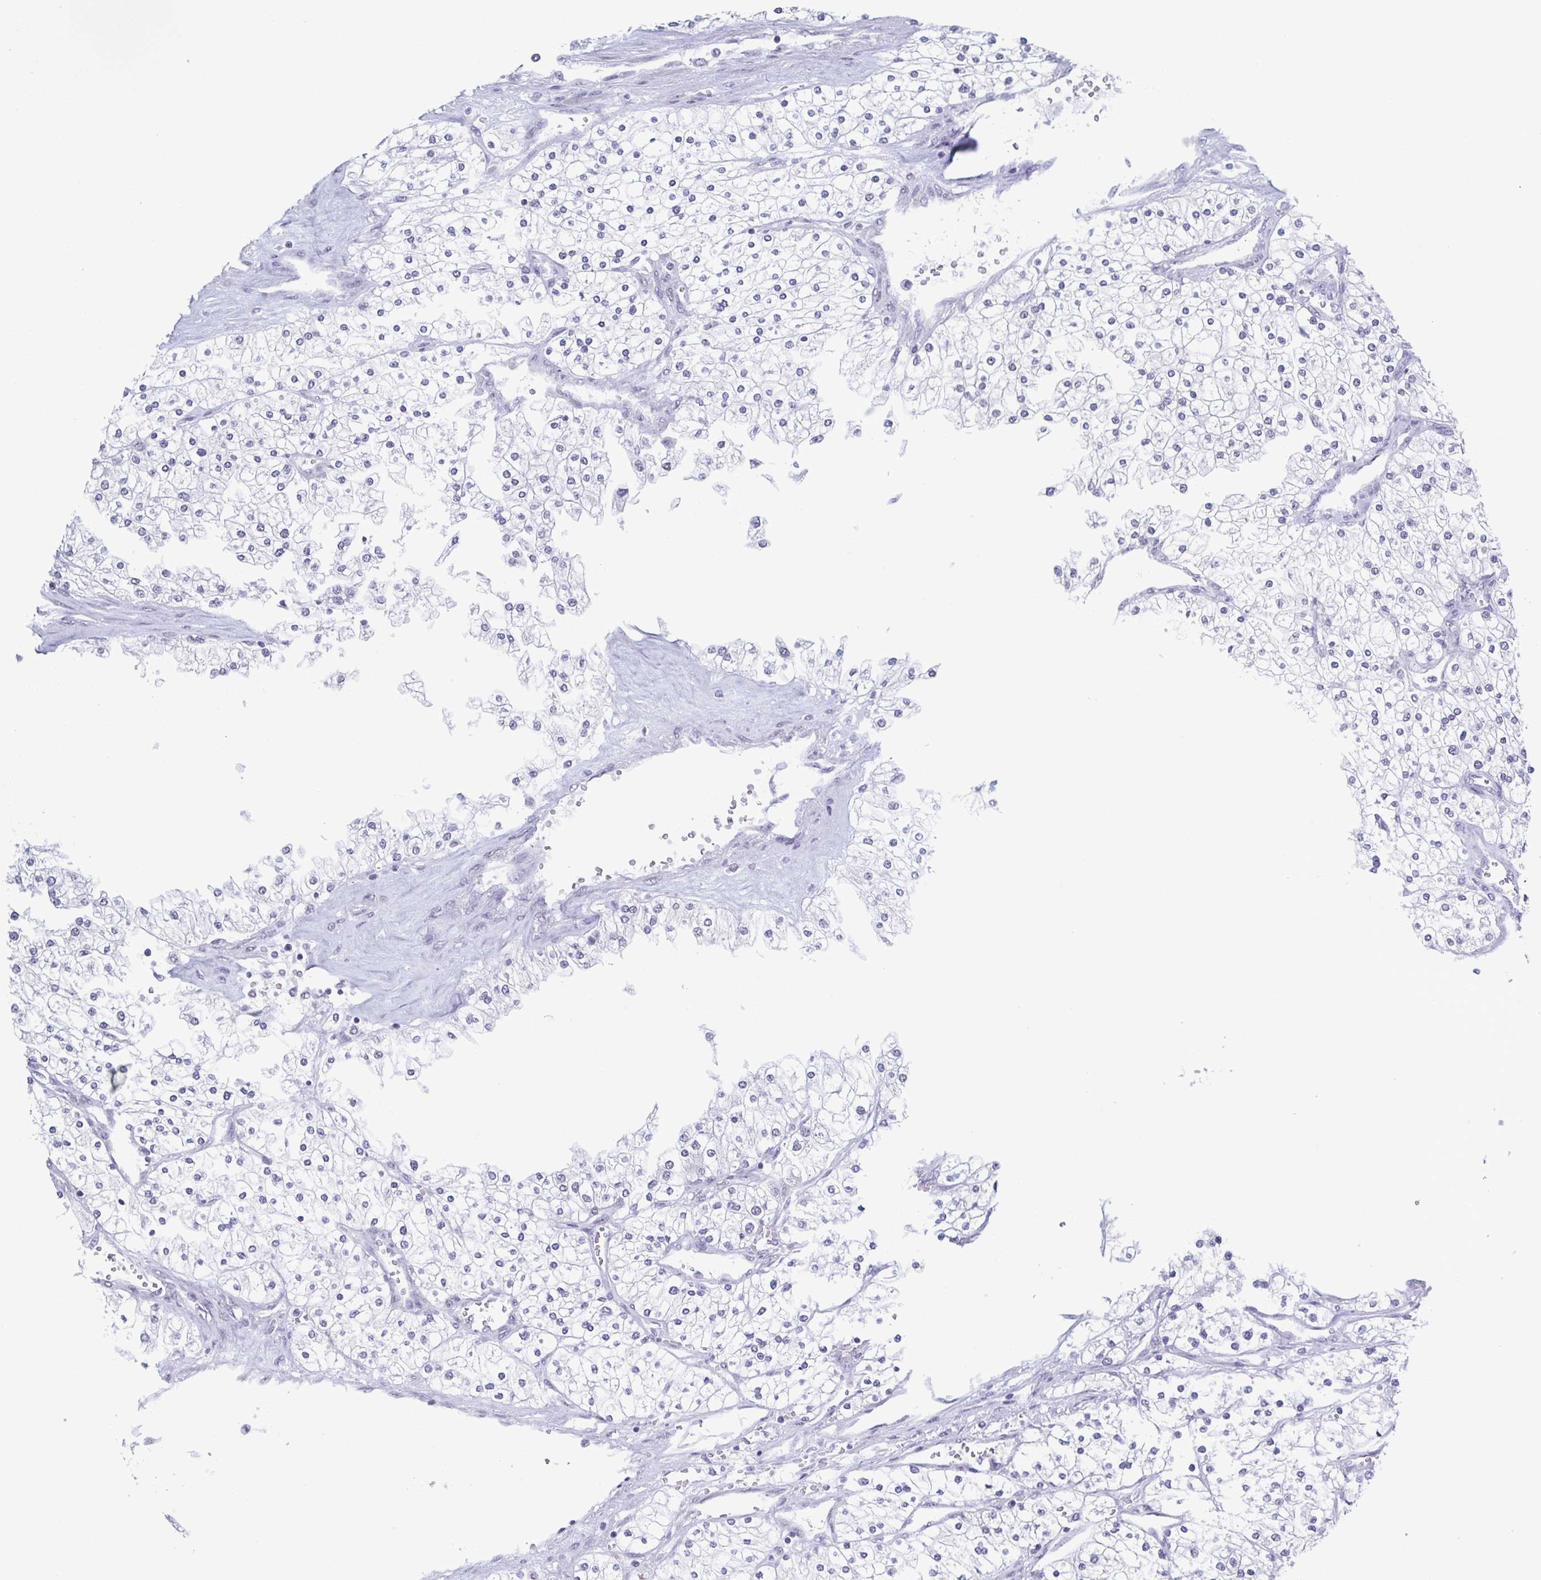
{"staining": {"intensity": "negative", "quantity": "none", "location": "none"}, "tissue": "renal cancer", "cell_type": "Tumor cells", "image_type": "cancer", "snomed": [{"axis": "morphology", "description": "Adenocarcinoma, NOS"}, {"axis": "topography", "description": "Kidney"}], "caption": "Tumor cells are negative for protein expression in human renal adenocarcinoma.", "gene": "TMEM92", "patient": {"sex": "male", "age": 80}}